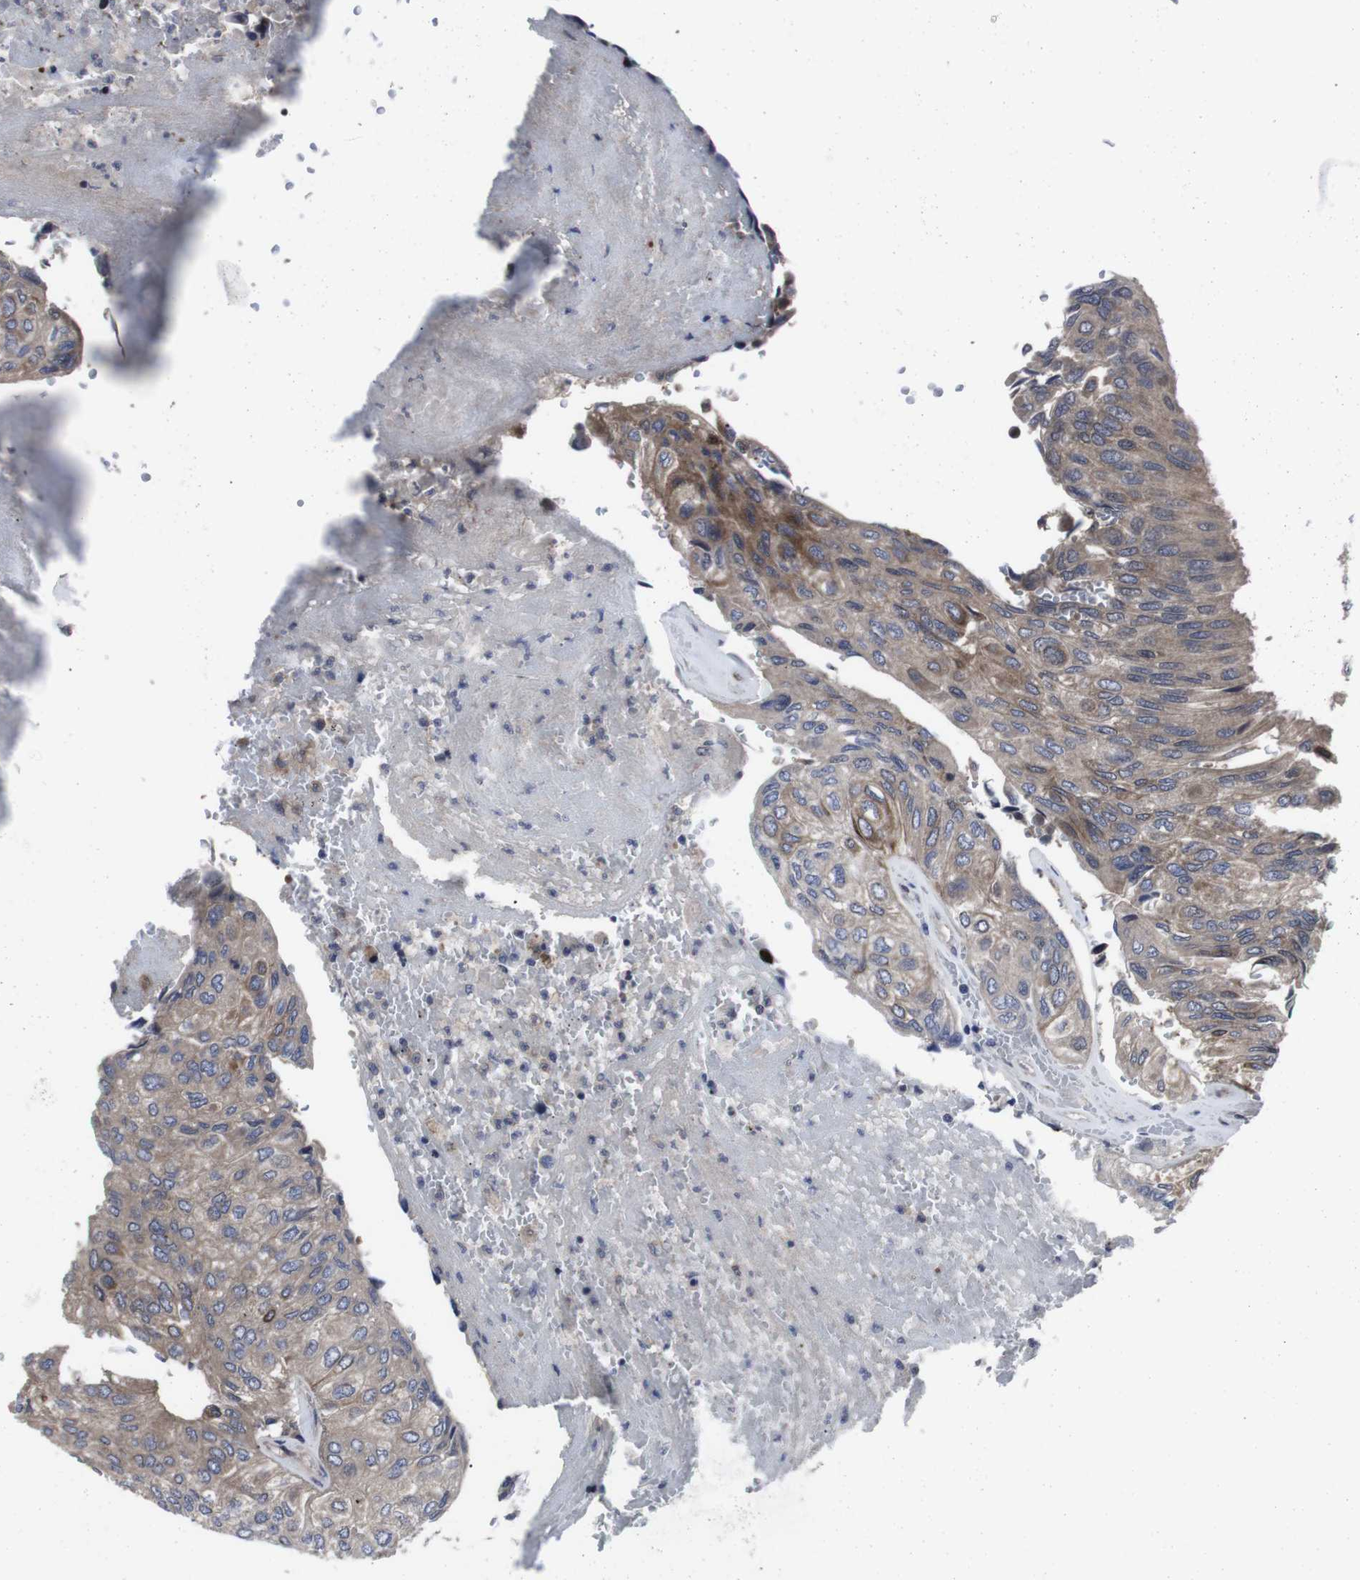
{"staining": {"intensity": "moderate", "quantity": ">75%", "location": "cytoplasmic/membranous"}, "tissue": "urothelial cancer", "cell_type": "Tumor cells", "image_type": "cancer", "snomed": [{"axis": "morphology", "description": "Urothelial carcinoma, High grade"}, {"axis": "topography", "description": "Urinary bladder"}], "caption": "Urothelial cancer tissue reveals moderate cytoplasmic/membranous expression in about >75% of tumor cells", "gene": "HPRT1", "patient": {"sex": "male", "age": 66}}